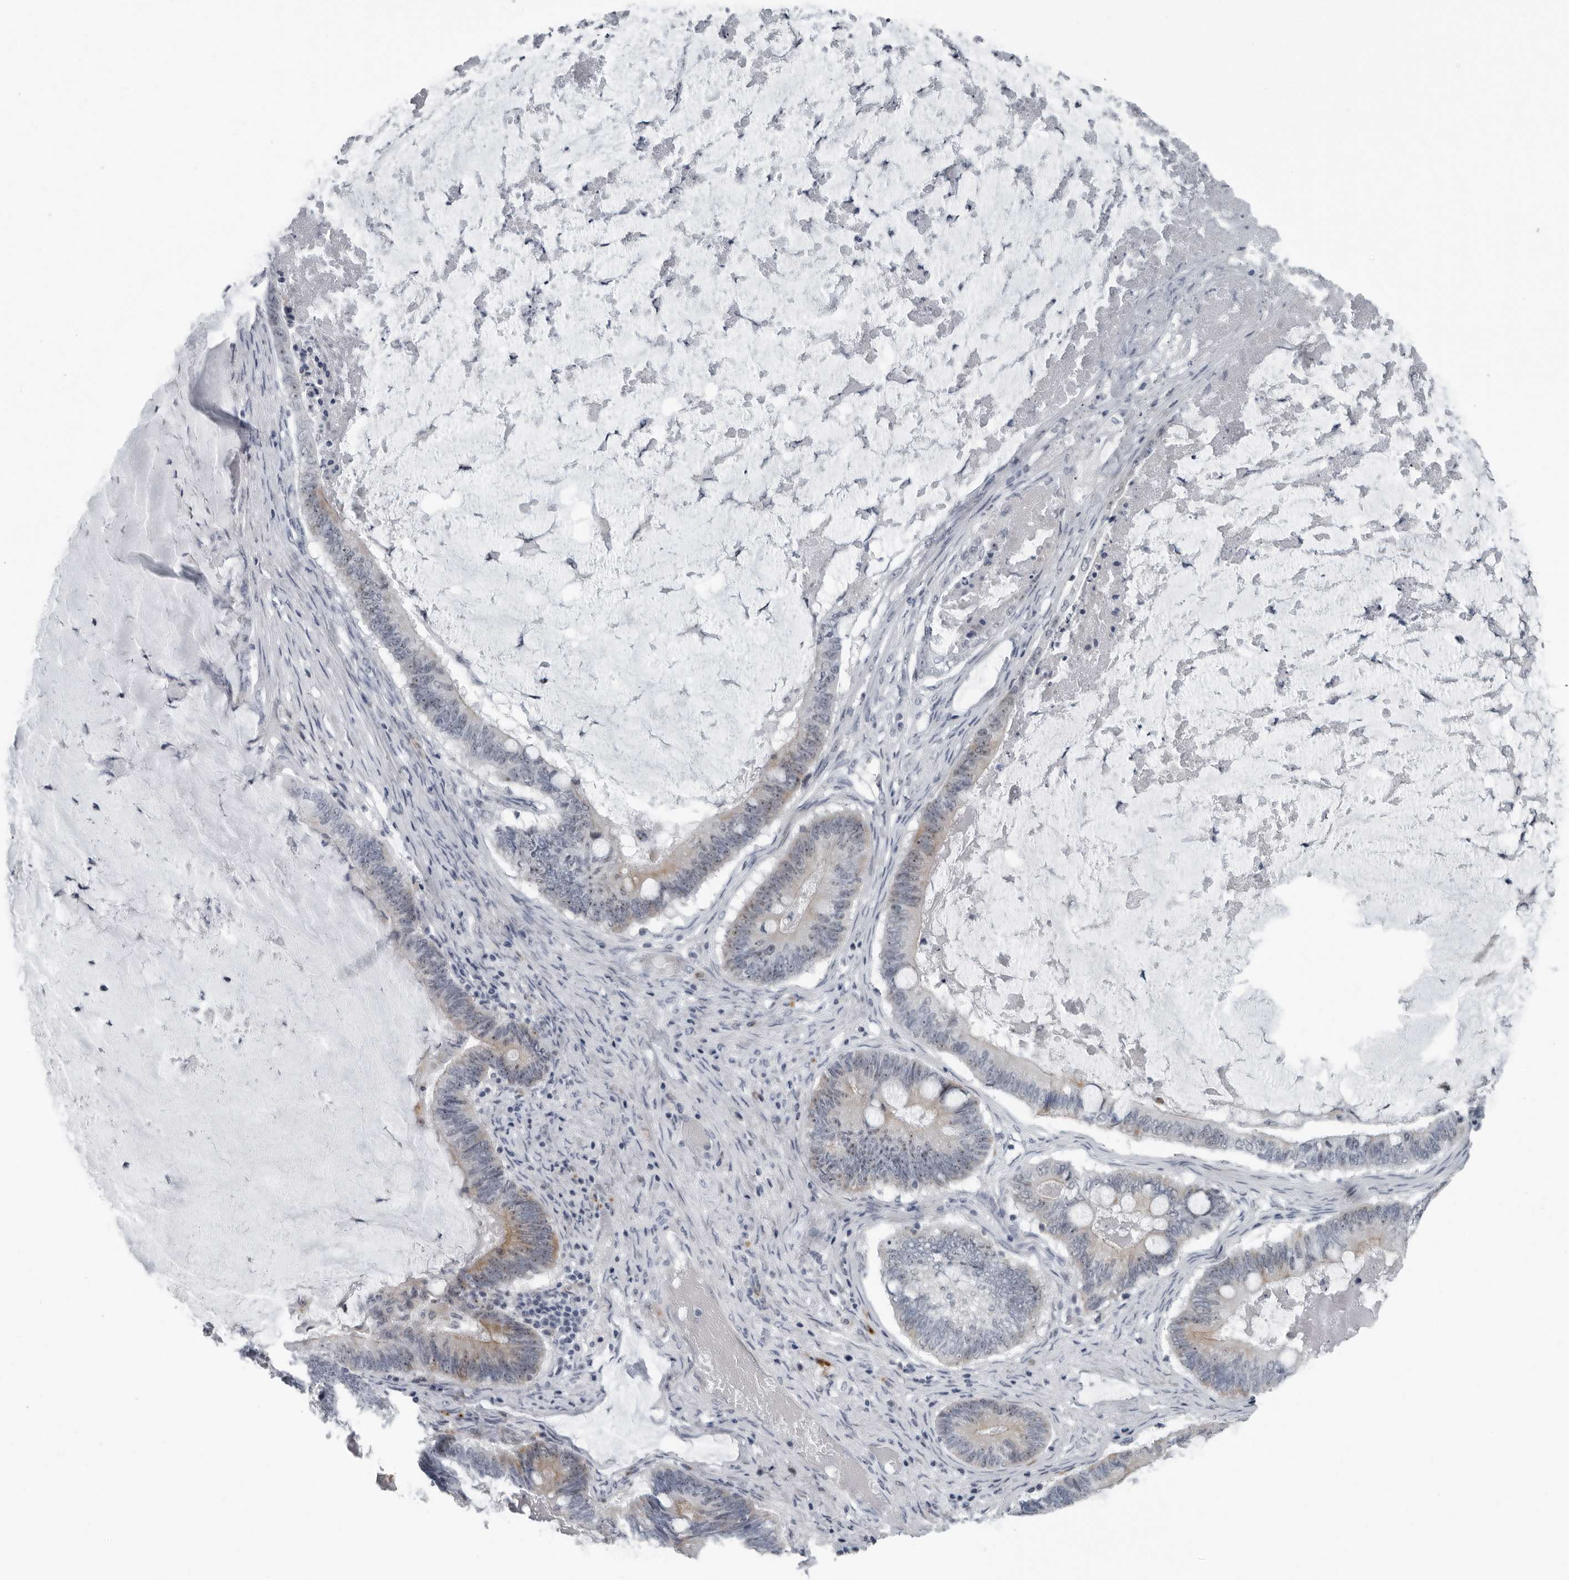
{"staining": {"intensity": "moderate", "quantity": "<25%", "location": "cytoplasmic/membranous,nuclear"}, "tissue": "ovarian cancer", "cell_type": "Tumor cells", "image_type": "cancer", "snomed": [{"axis": "morphology", "description": "Cystadenocarcinoma, mucinous, NOS"}, {"axis": "topography", "description": "Ovary"}], "caption": "Immunohistochemical staining of human ovarian cancer exhibits low levels of moderate cytoplasmic/membranous and nuclear protein expression in about <25% of tumor cells.", "gene": "PDCD11", "patient": {"sex": "female", "age": 61}}